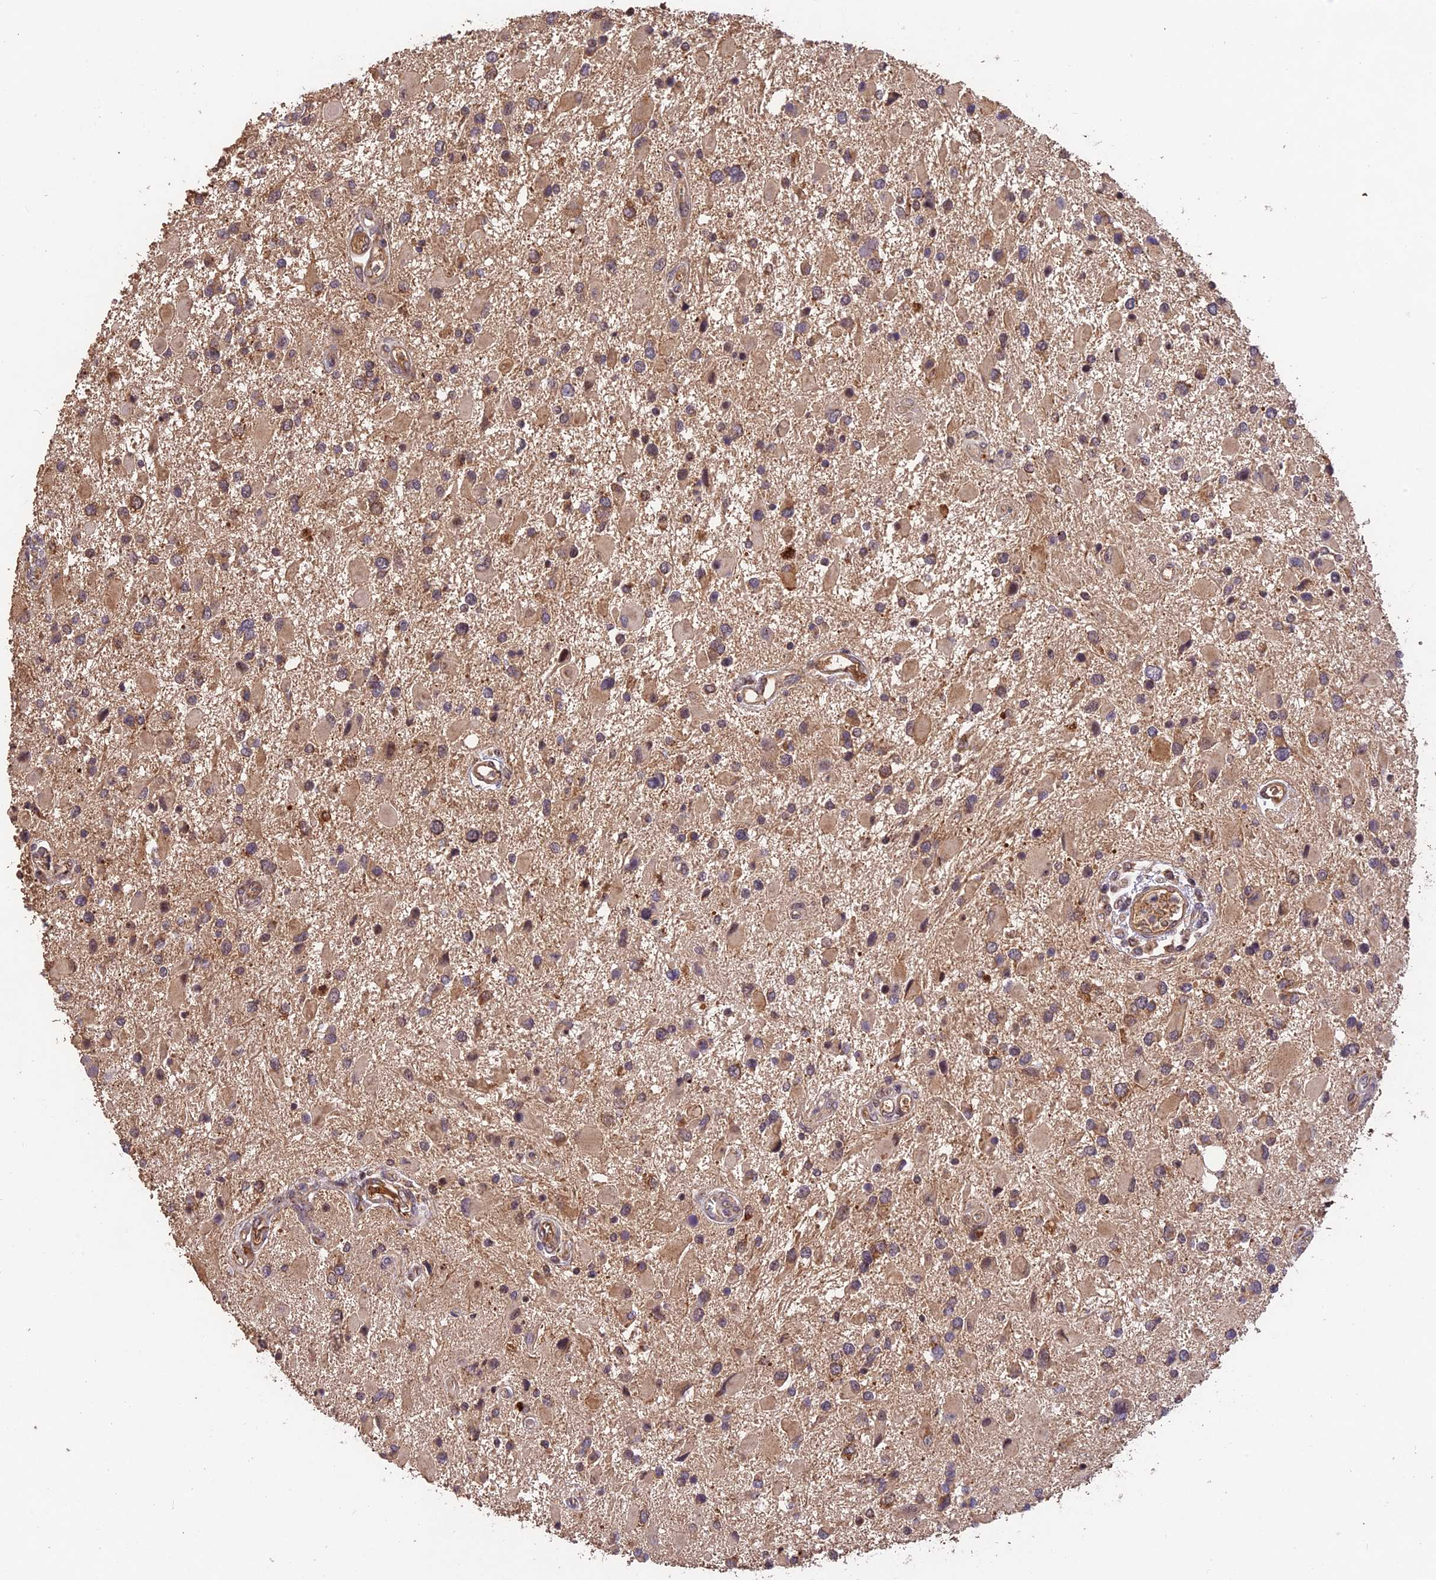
{"staining": {"intensity": "moderate", "quantity": ">75%", "location": "cytoplasmic/membranous"}, "tissue": "glioma", "cell_type": "Tumor cells", "image_type": "cancer", "snomed": [{"axis": "morphology", "description": "Glioma, malignant, High grade"}, {"axis": "topography", "description": "Brain"}], "caption": "DAB (3,3'-diaminobenzidine) immunohistochemical staining of human high-grade glioma (malignant) reveals moderate cytoplasmic/membranous protein positivity in approximately >75% of tumor cells. (Brightfield microscopy of DAB IHC at high magnification).", "gene": "MNS1", "patient": {"sex": "male", "age": 53}}